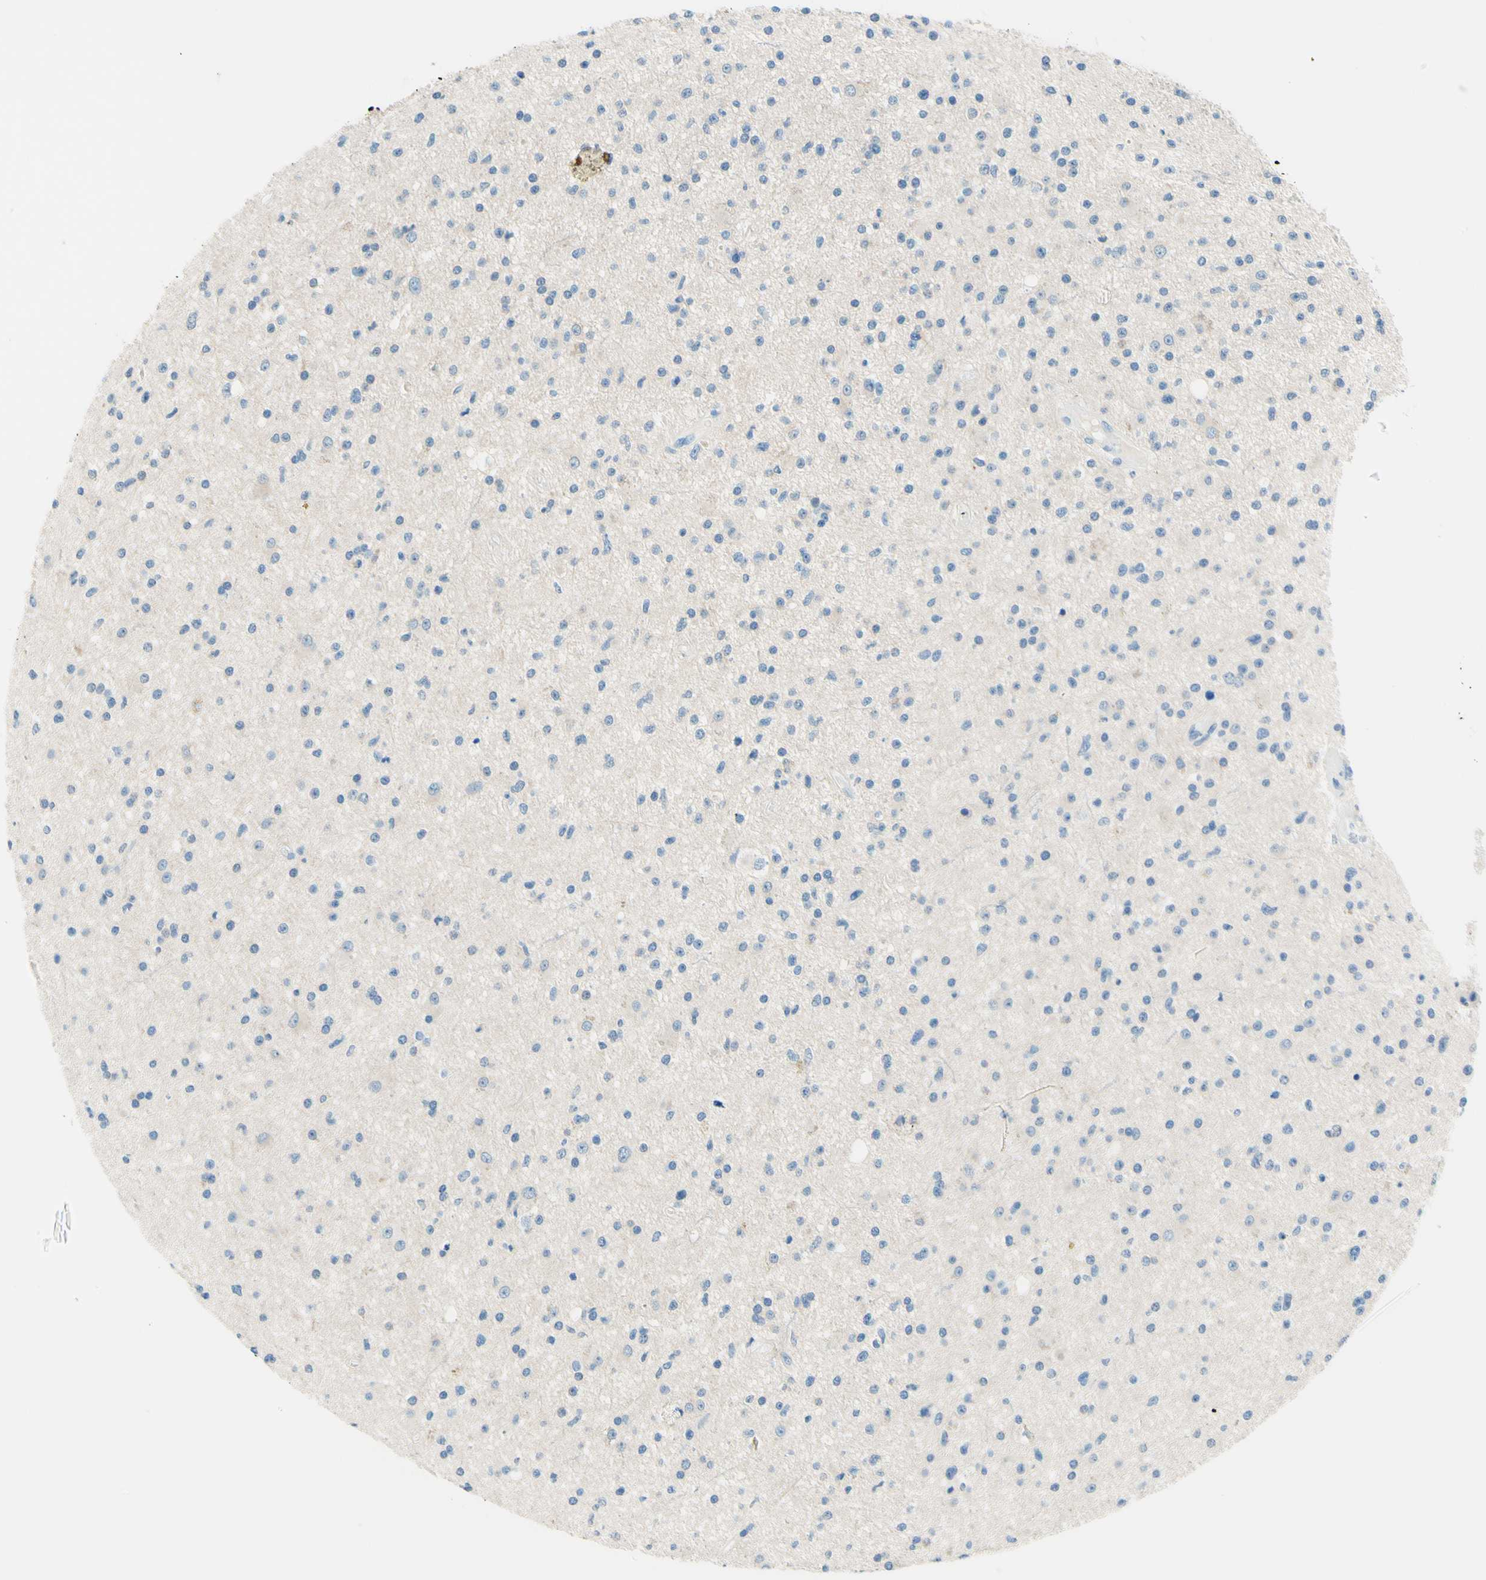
{"staining": {"intensity": "negative", "quantity": "none", "location": "none"}, "tissue": "glioma", "cell_type": "Tumor cells", "image_type": "cancer", "snomed": [{"axis": "morphology", "description": "Glioma, malignant, High grade"}, {"axis": "topography", "description": "Brain"}], "caption": "High magnification brightfield microscopy of glioma stained with DAB (brown) and counterstained with hematoxylin (blue): tumor cells show no significant staining.", "gene": "PASD1", "patient": {"sex": "male", "age": 33}}